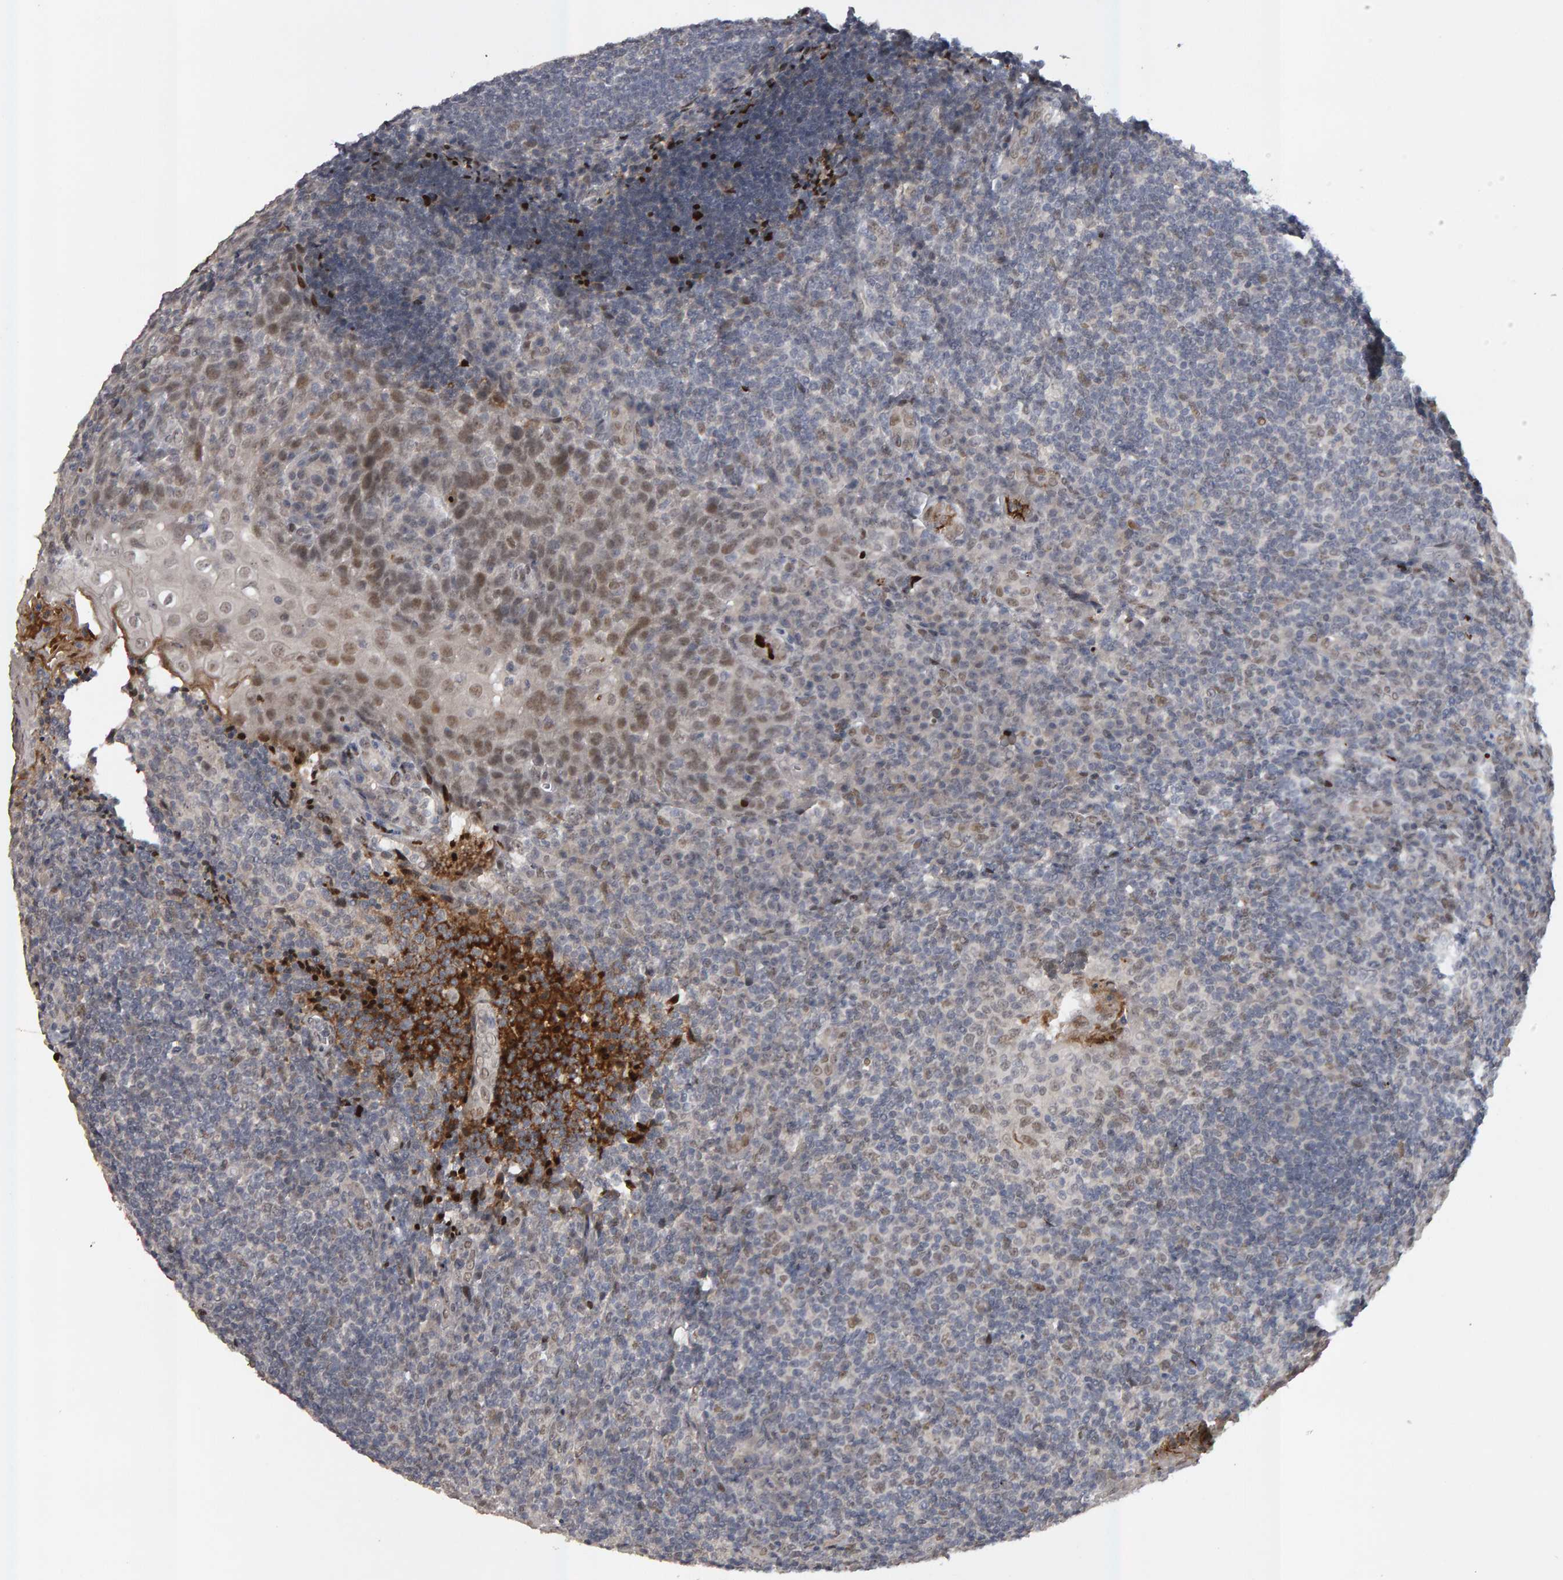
{"staining": {"intensity": "weak", "quantity": "<25%", "location": "nuclear"}, "tissue": "tonsil", "cell_type": "Germinal center cells", "image_type": "normal", "snomed": [{"axis": "morphology", "description": "Normal tissue, NOS"}, {"axis": "topography", "description": "Tonsil"}], "caption": "The photomicrograph shows no staining of germinal center cells in unremarkable tonsil. (Brightfield microscopy of DAB immunohistochemistry (IHC) at high magnification).", "gene": "IPO8", "patient": {"sex": "male", "age": 37}}